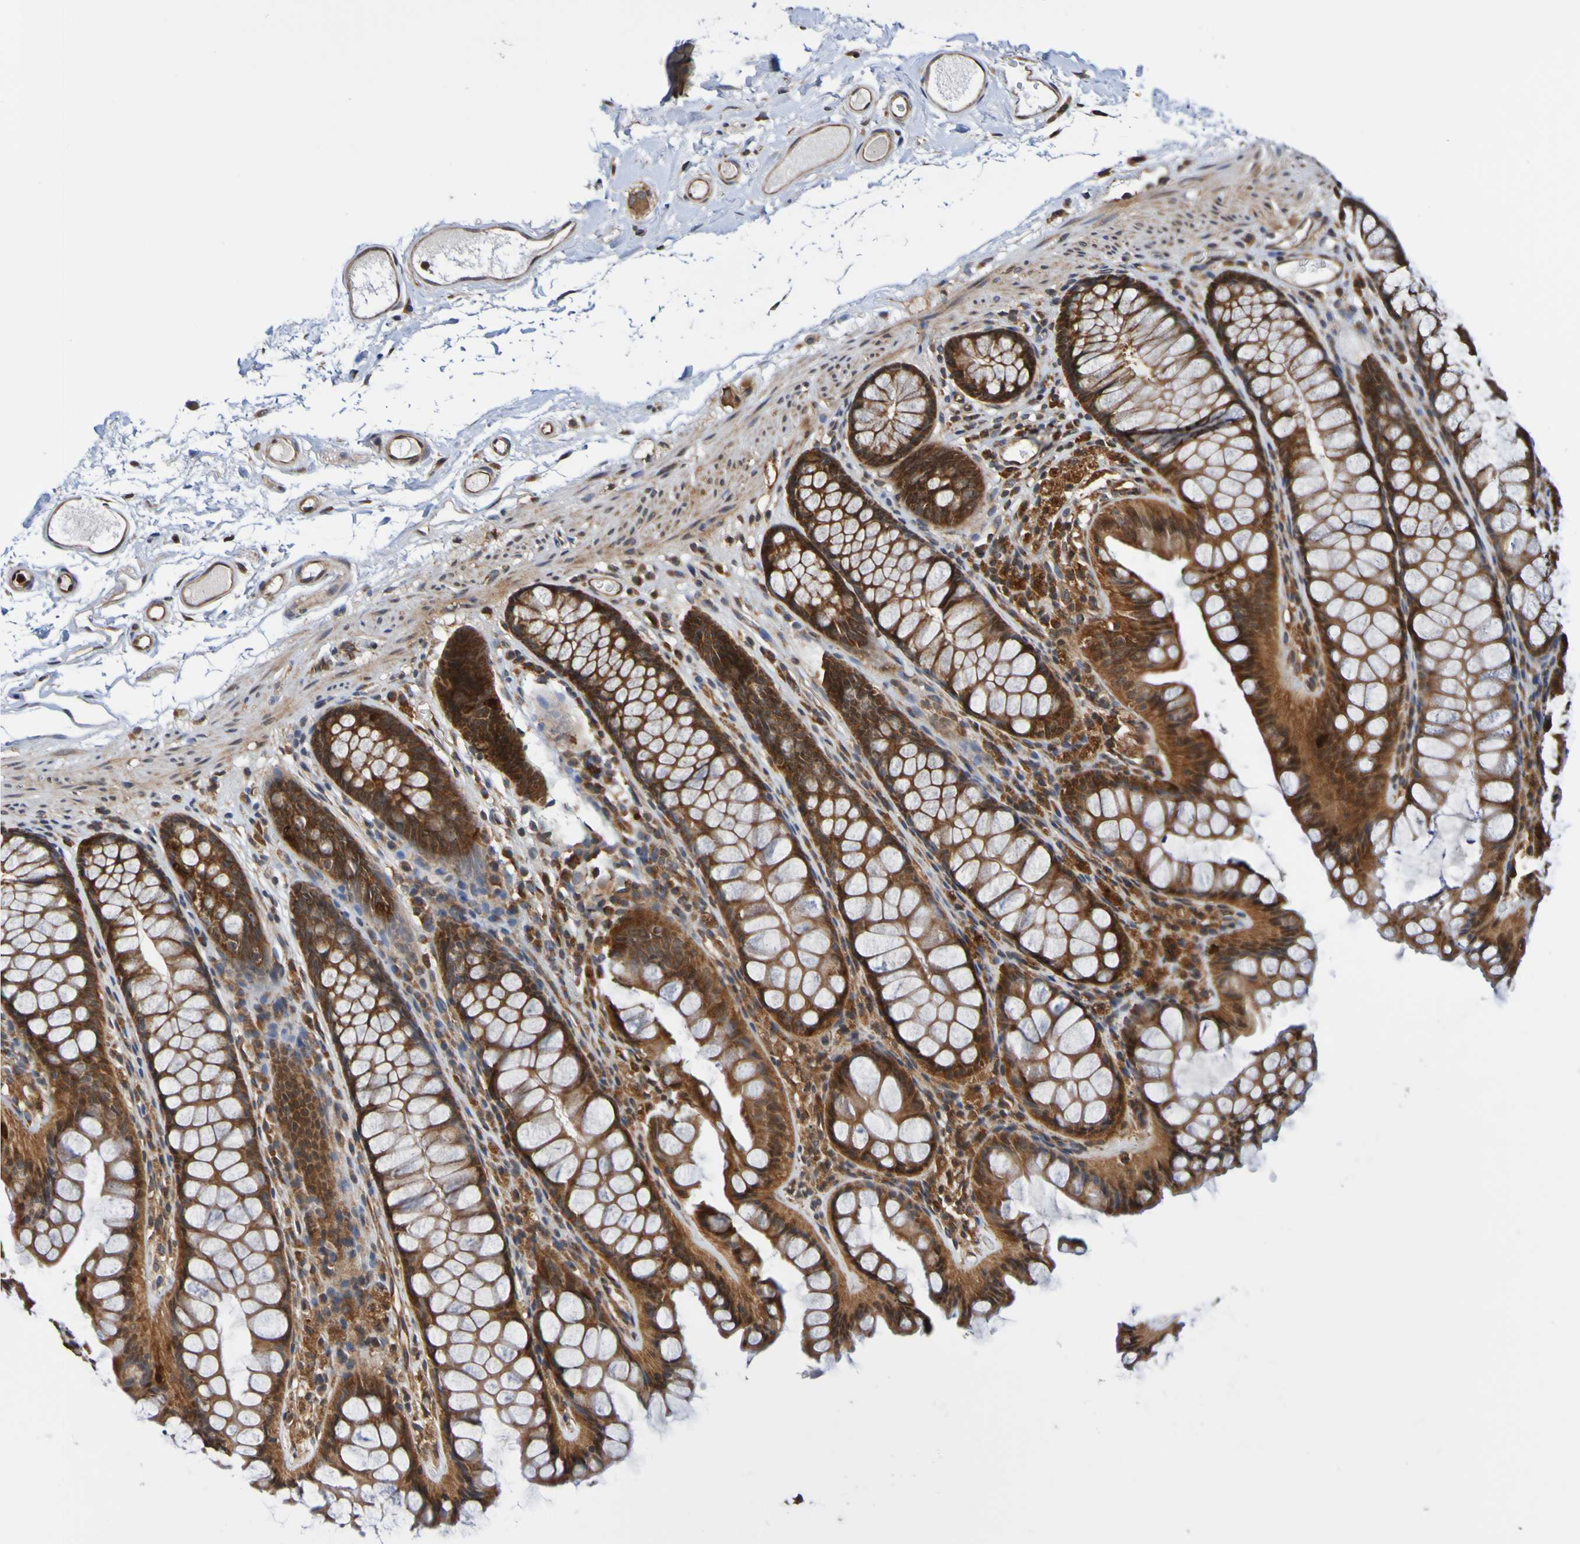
{"staining": {"intensity": "moderate", "quantity": ">75%", "location": "cytoplasmic/membranous"}, "tissue": "colon", "cell_type": "Endothelial cells", "image_type": "normal", "snomed": [{"axis": "morphology", "description": "Normal tissue, NOS"}, {"axis": "topography", "description": "Colon"}], "caption": "Protein analysis of normal colon reveals moderate cytoplasmic/membranous staining in about >75% of endothelial cells.", "gene": "AXIN1", "patient": {"sex": "female", "age": 55}}